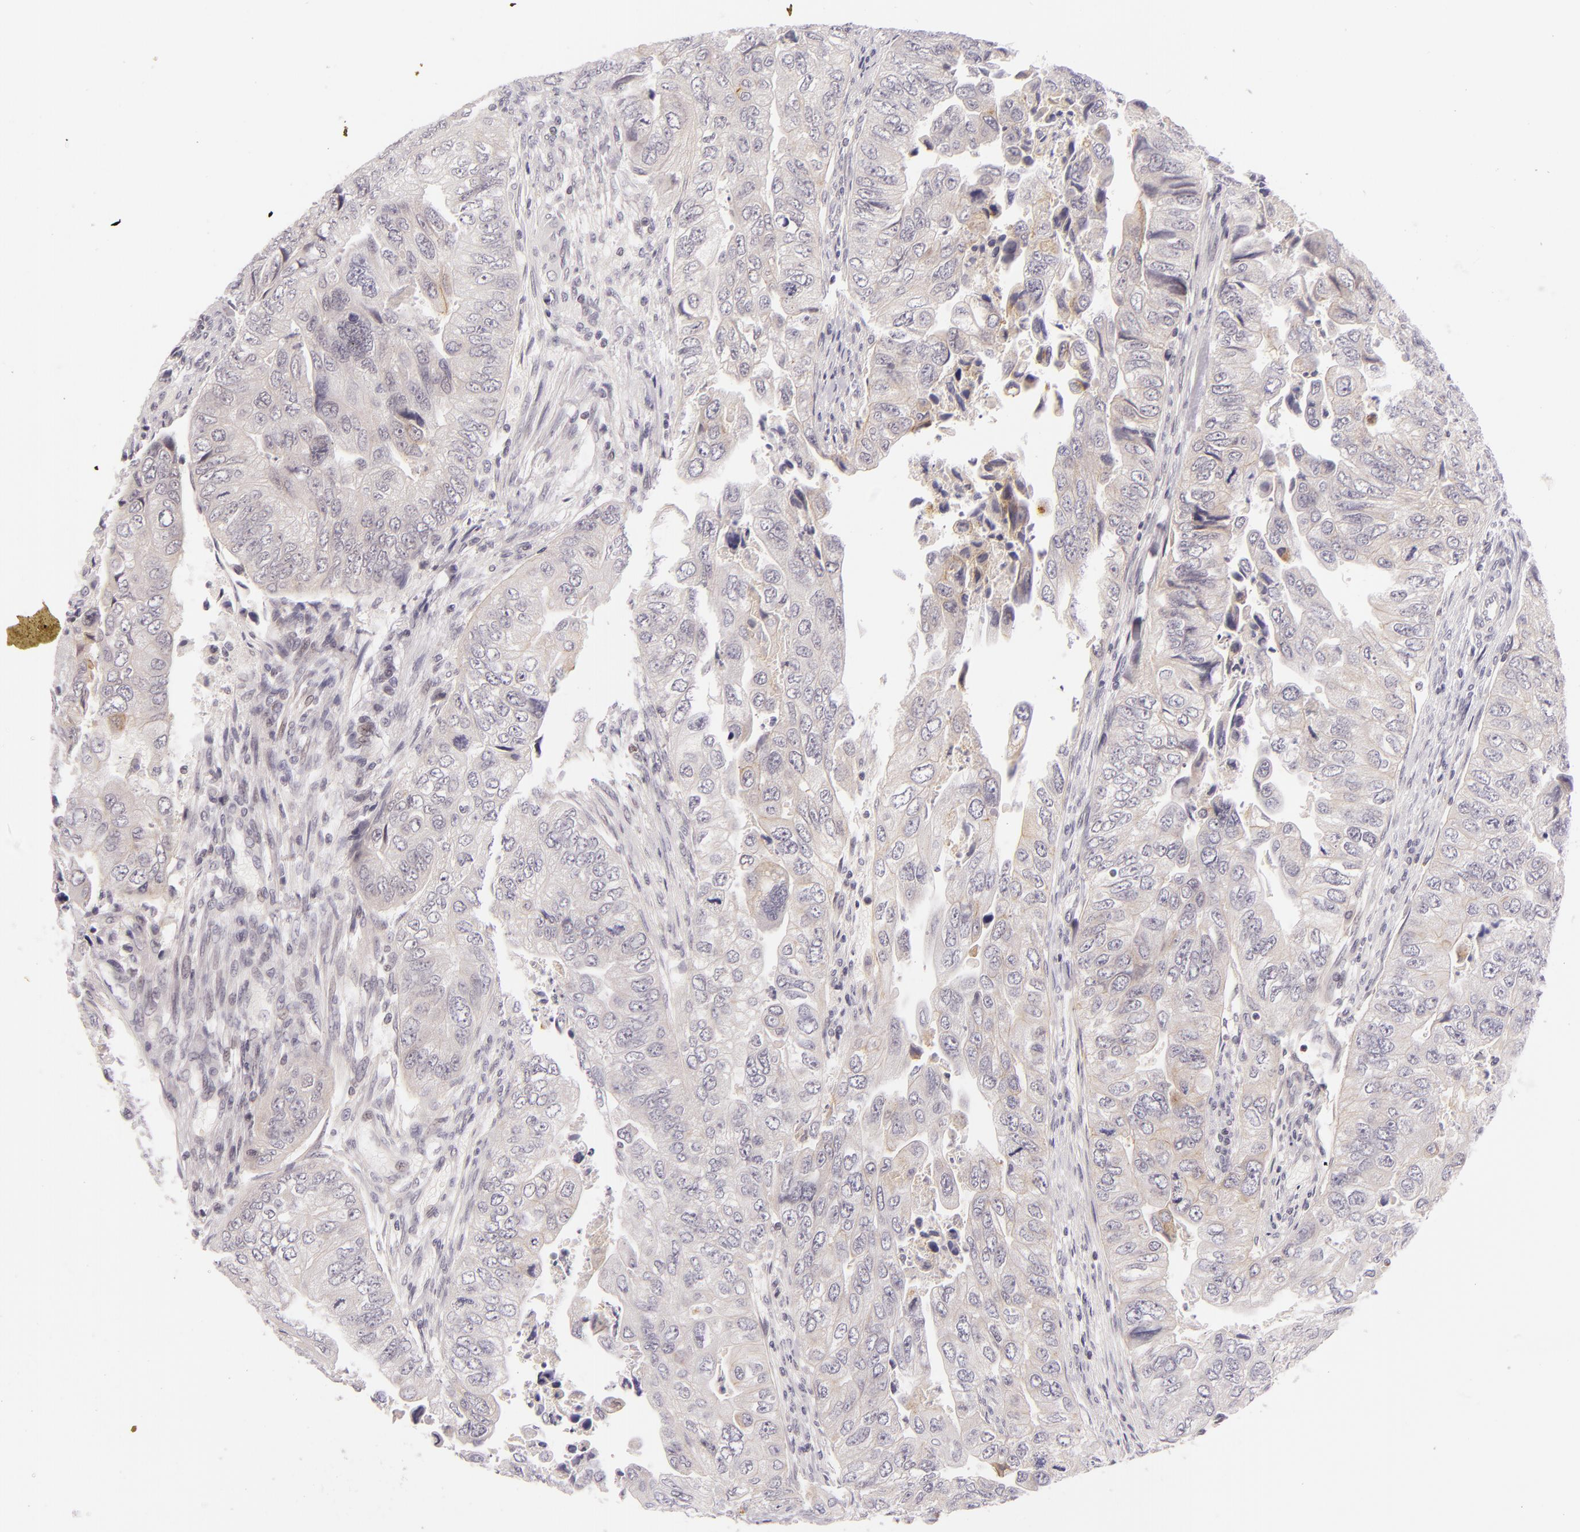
{"staining": {"intensity": "weak", "quantity": "<25%", "location": "cytoplasmic/membranous"}, "tissue": "colorectal cancer", "cell_type": "Tumor cells", "image_type": "cancer", "snomed": [{"axis": "morphology", "description": "Adenocarcinoma, NOS"}, {"axis": "topography", "description": "Colon"}], "caption": "IHC image of human adenocarcinoma (colorectal) stained for a protein (brown), which shows no expression in tumor cells.", "gene": "BCL3", "patient": {"sex": "female", "age": 11}}